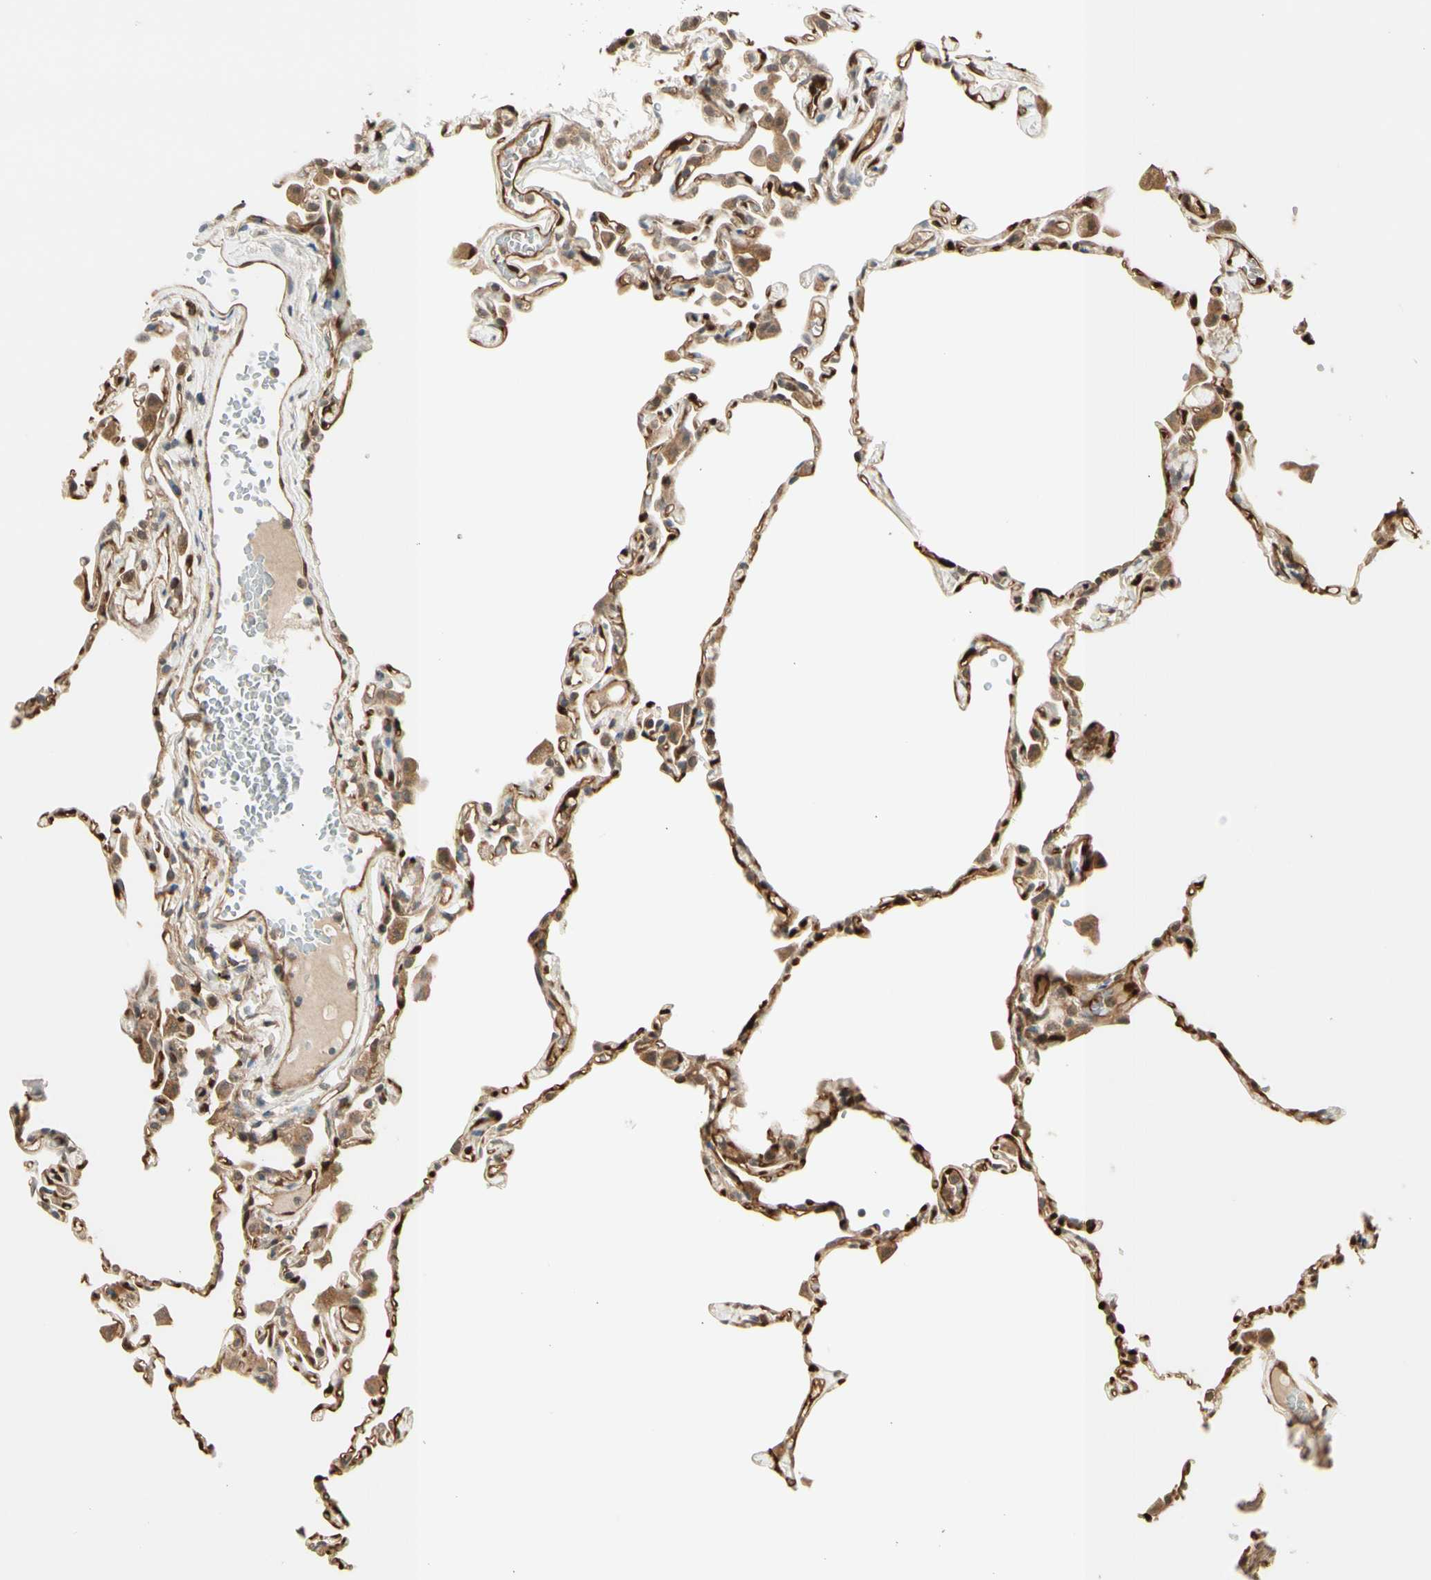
{"staining": {"intensity": "moderate", "quantity": "25%-75%", "location": "cytoplasmic/membranous"}, "tissue": "lung", "cell_type": "Alveolar cells", "image_type": "normal", "snomed": [{"axis": "morphology", "description": "Normal tissue, NOS"}, {"axis": "topography", "description": "Lung"}], "caption": "A histopathology image of lung stained for a protein exhibits moderate cytoplasmic/membranous brown staining in alveolar cells. (brown staining indicates protein expression, while blue staining denotes nuclei).", "gene": "SERPINB6", "patient": {"sex": "female", "age": 49}}